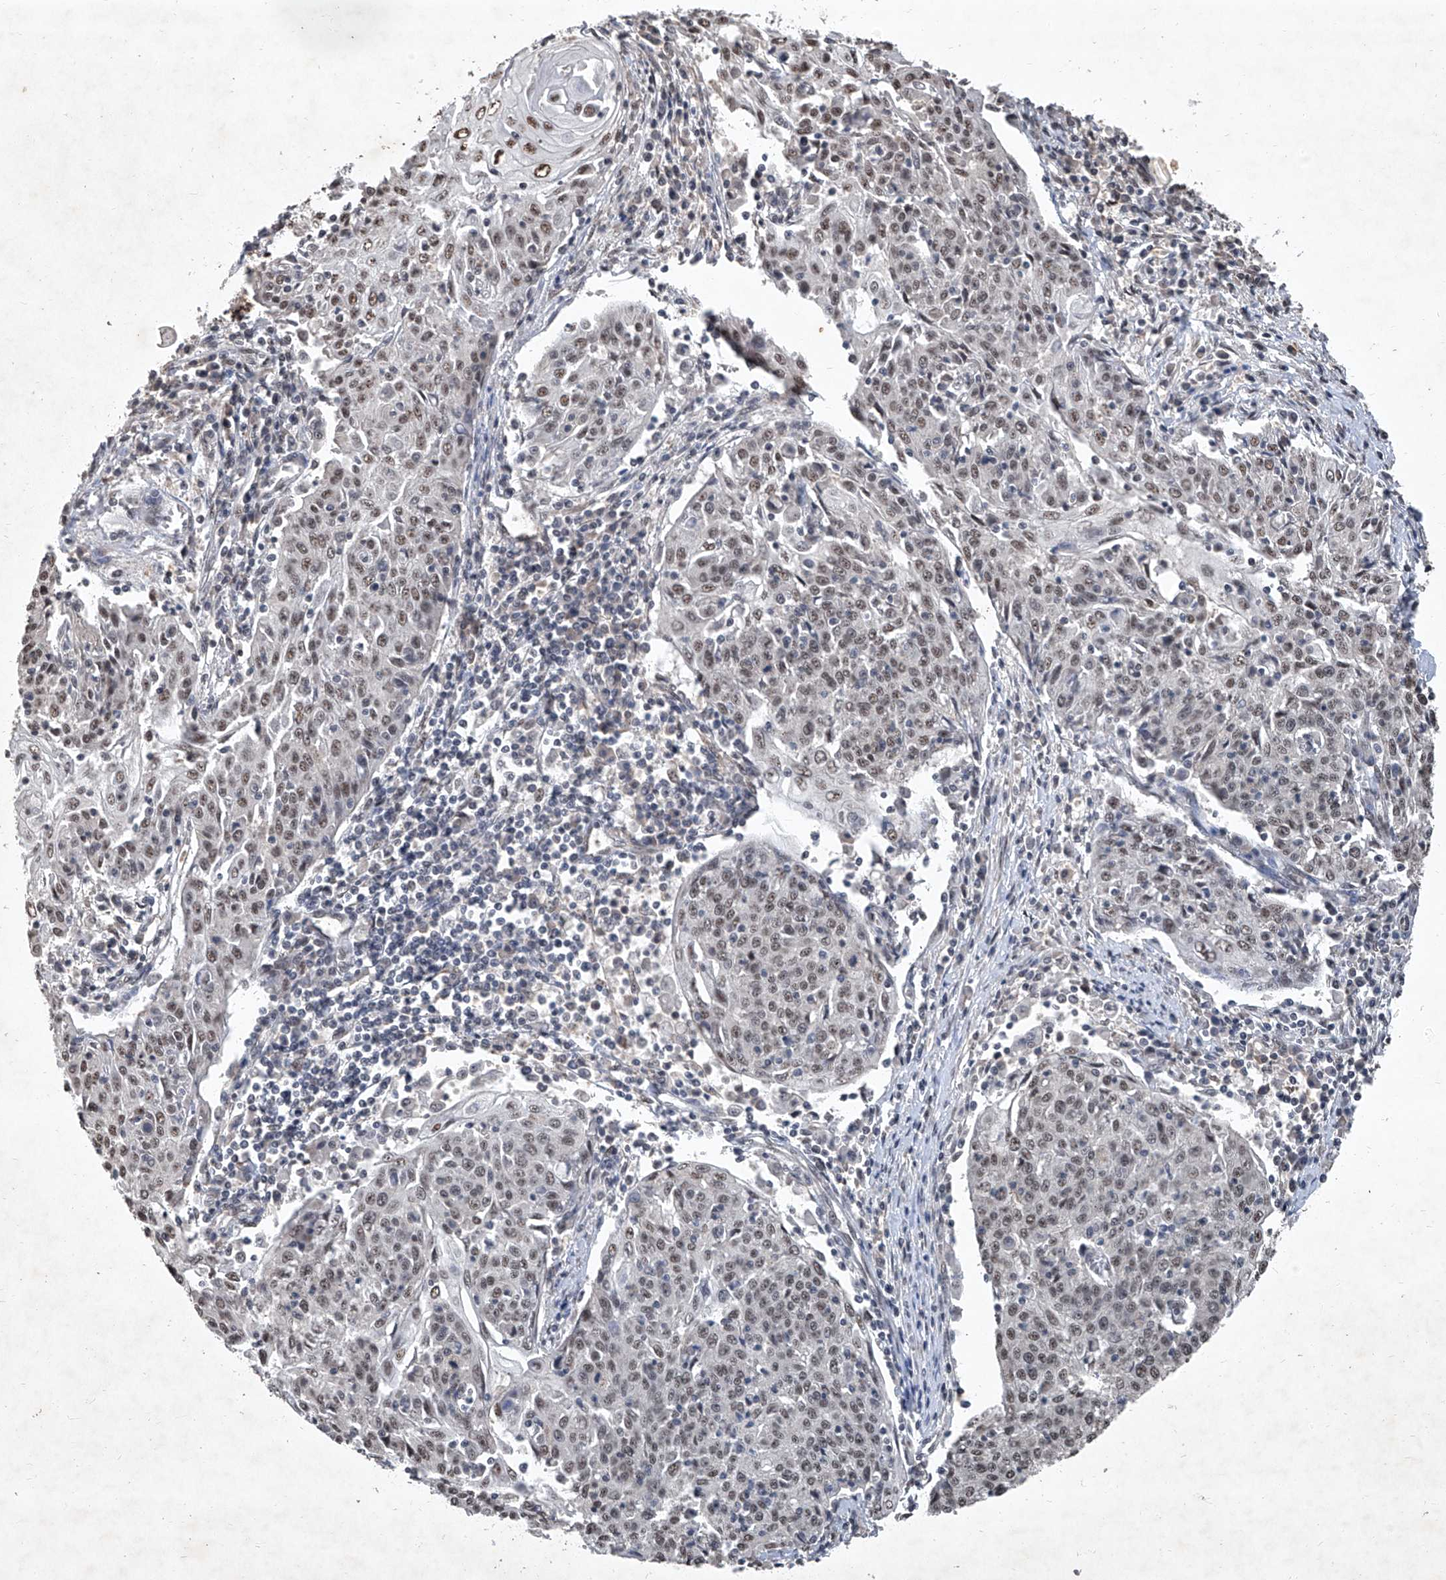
{"staining": {"intensity": "moderate", "quantity": "25%-75%", "location": "nuclear"}, "tissue": "cervical cancer", "cell_type": "Tumor cells", "image_type": "cancer", "snomed": [{"axis": "morphology", "description": "Squamous cell carcinoma, NOS"}, {"axis": "topography", "description": "Cervix"}], "caption": "A medium amount of moderate nuclear positivity is present in approximately 25%-75% of tumor cells in squamous cell carcinoma (cervical) tissue. (DAB (3,3'-diaminobenzidine) = brown stain, brightfield microscopy at high magnification).", "gene": "DDX39B", "patient": {"sex": "female", "age": 48}}